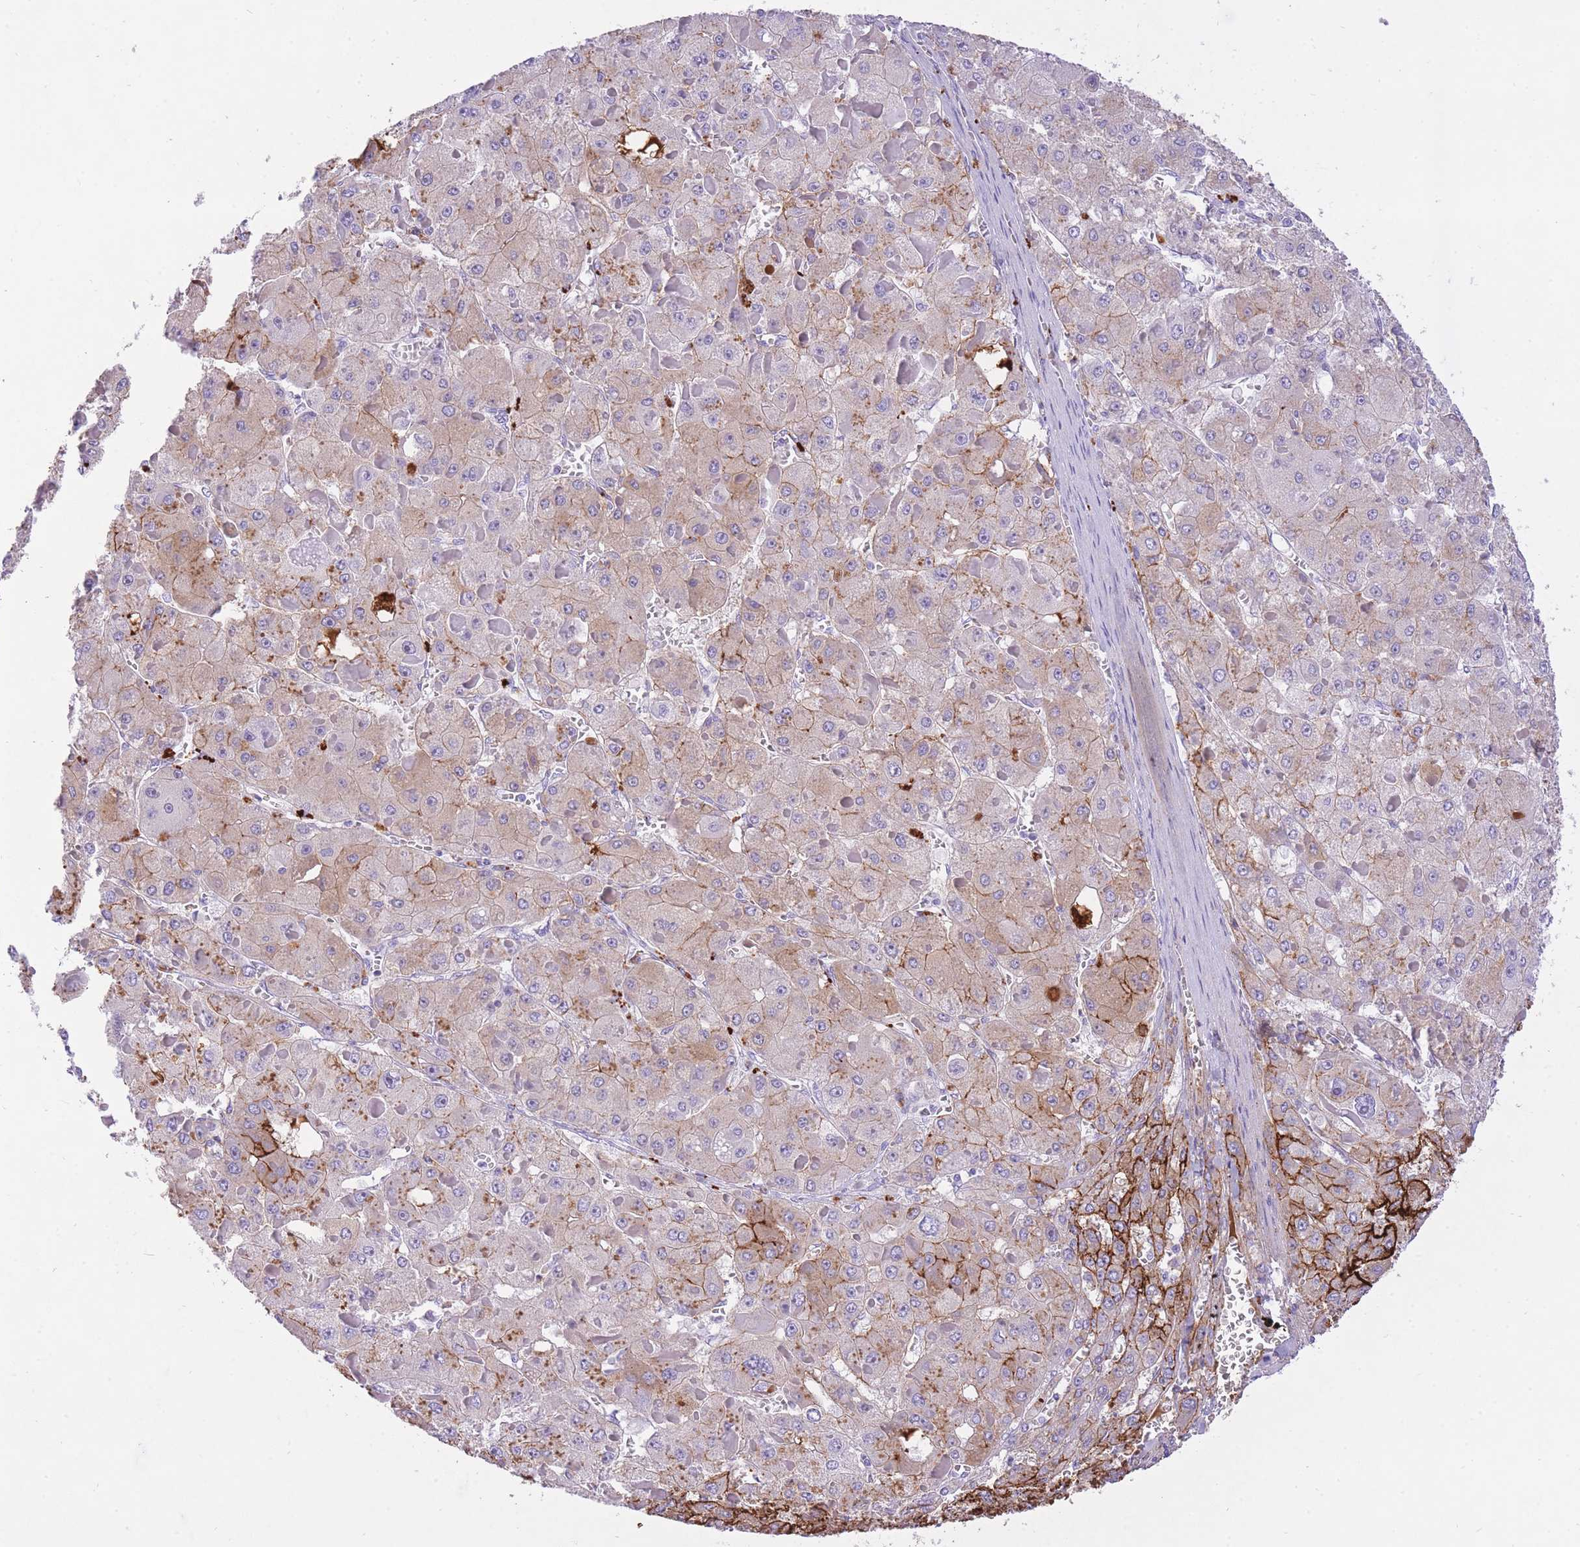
{"staining": {"intensity": "weak", "quantity": "<25%", "location": "cytoplasmic/membranous"}, "tissue": "liver cancer", "cell_type": "Tumor cells", "image_type": "cancer", "snomed": [{"axis": "morphology", "description": "Carcinoma, Hepatocellular, NOS"}, {"axis": "topography", "description": "Liver"}], "caption": "Immunohistochemistry micrograph of hepatocellular carcinoma (liver) stained for a protein (brown), which reveals no positivity in tumor cells.", "gene": "HRG", "patient": {"sex": "female", "age": 73}}